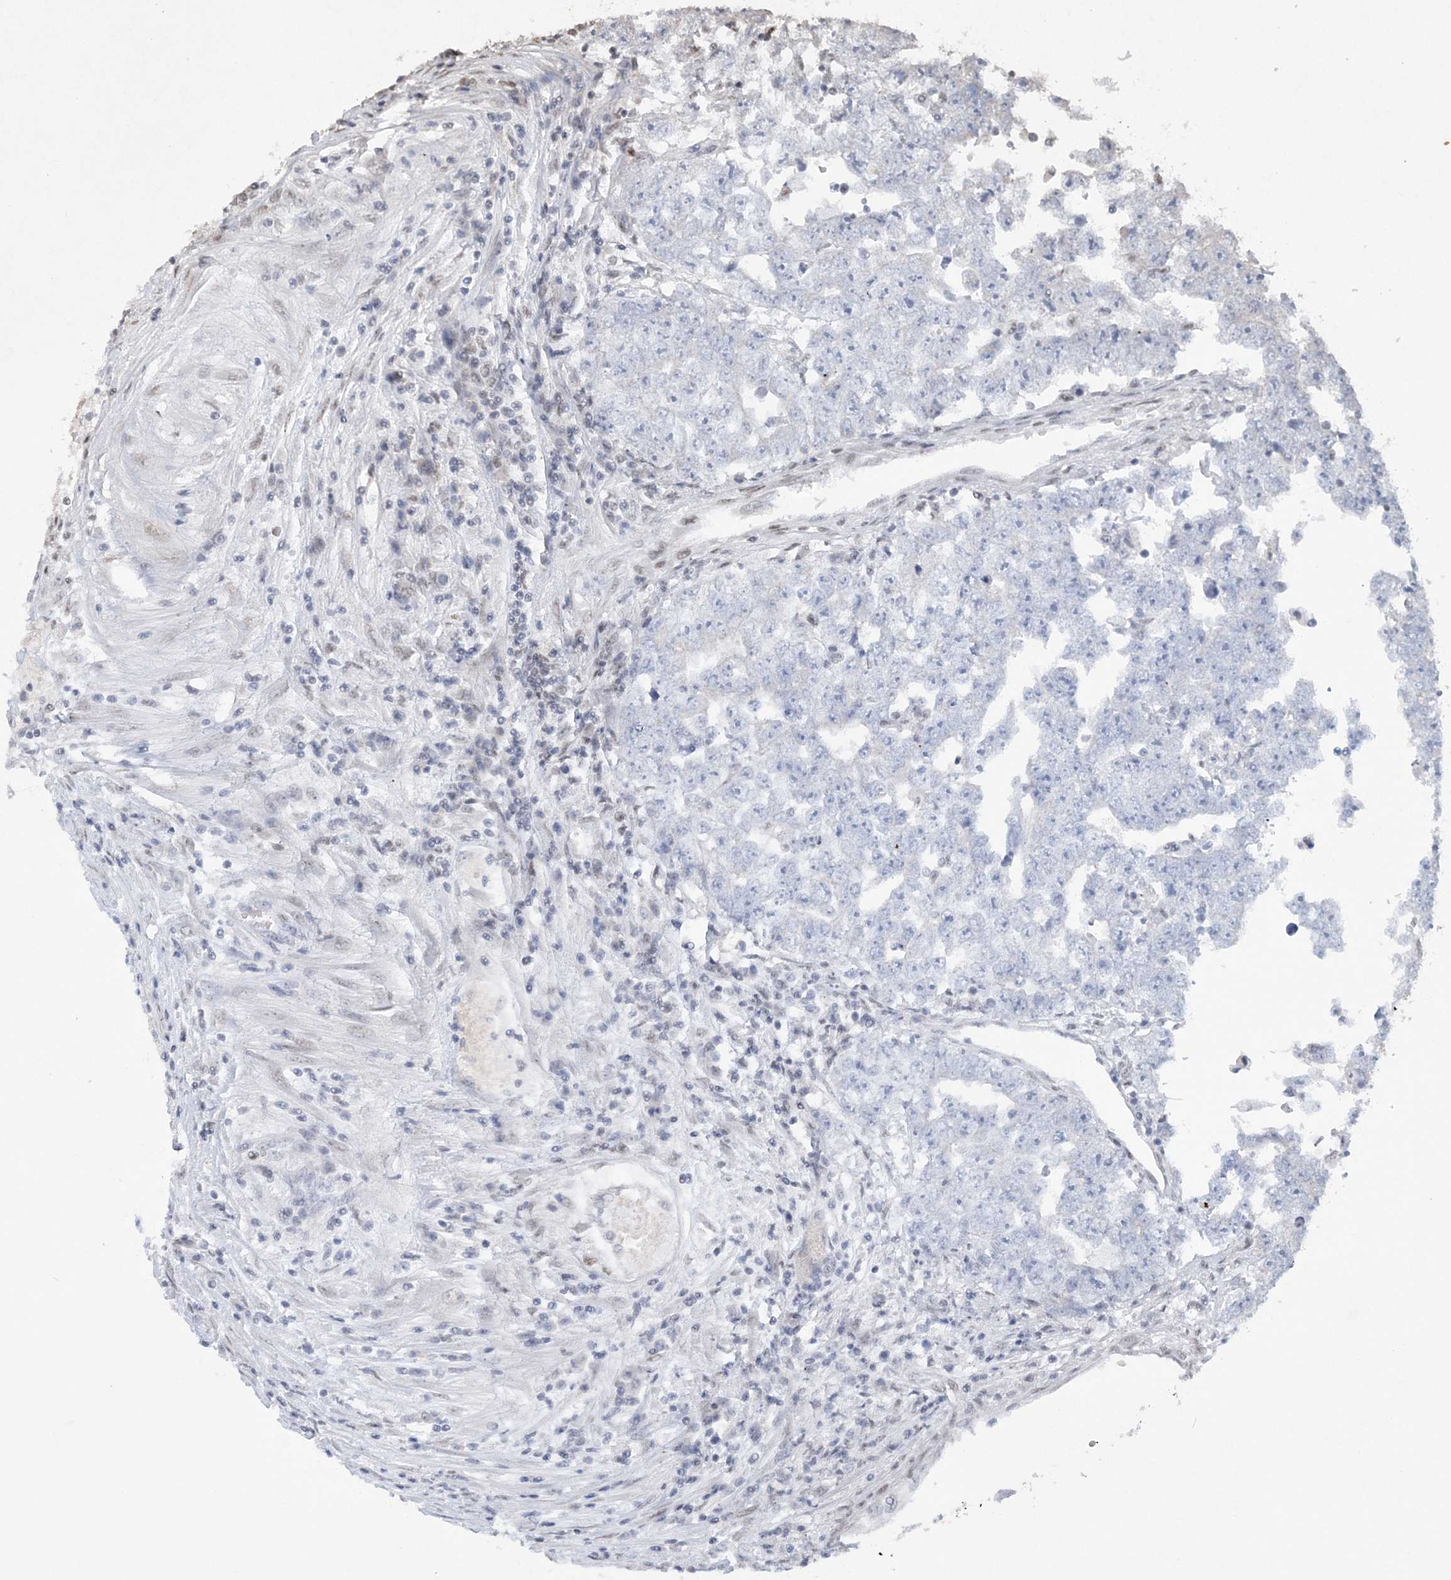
{"staining": {"intensity": "negative", "quantity": "none", "location": "none"}, "tissue": "testis cancer", "cell_type": "Tumor cells", "image_type": "cancer", "snomed": [{"axis": "morphology", "description": "Carcinoma, Embryonal, NOS"}, {"axis": "topography", "description": "Testis"}], "caption": "Testis embryonal carcinoma was stained to show a protein in brown. There is no significant positivity in tumor cells.", "gene": "ZBTB7A", "patient": {"sex": "male", "age": 25}}